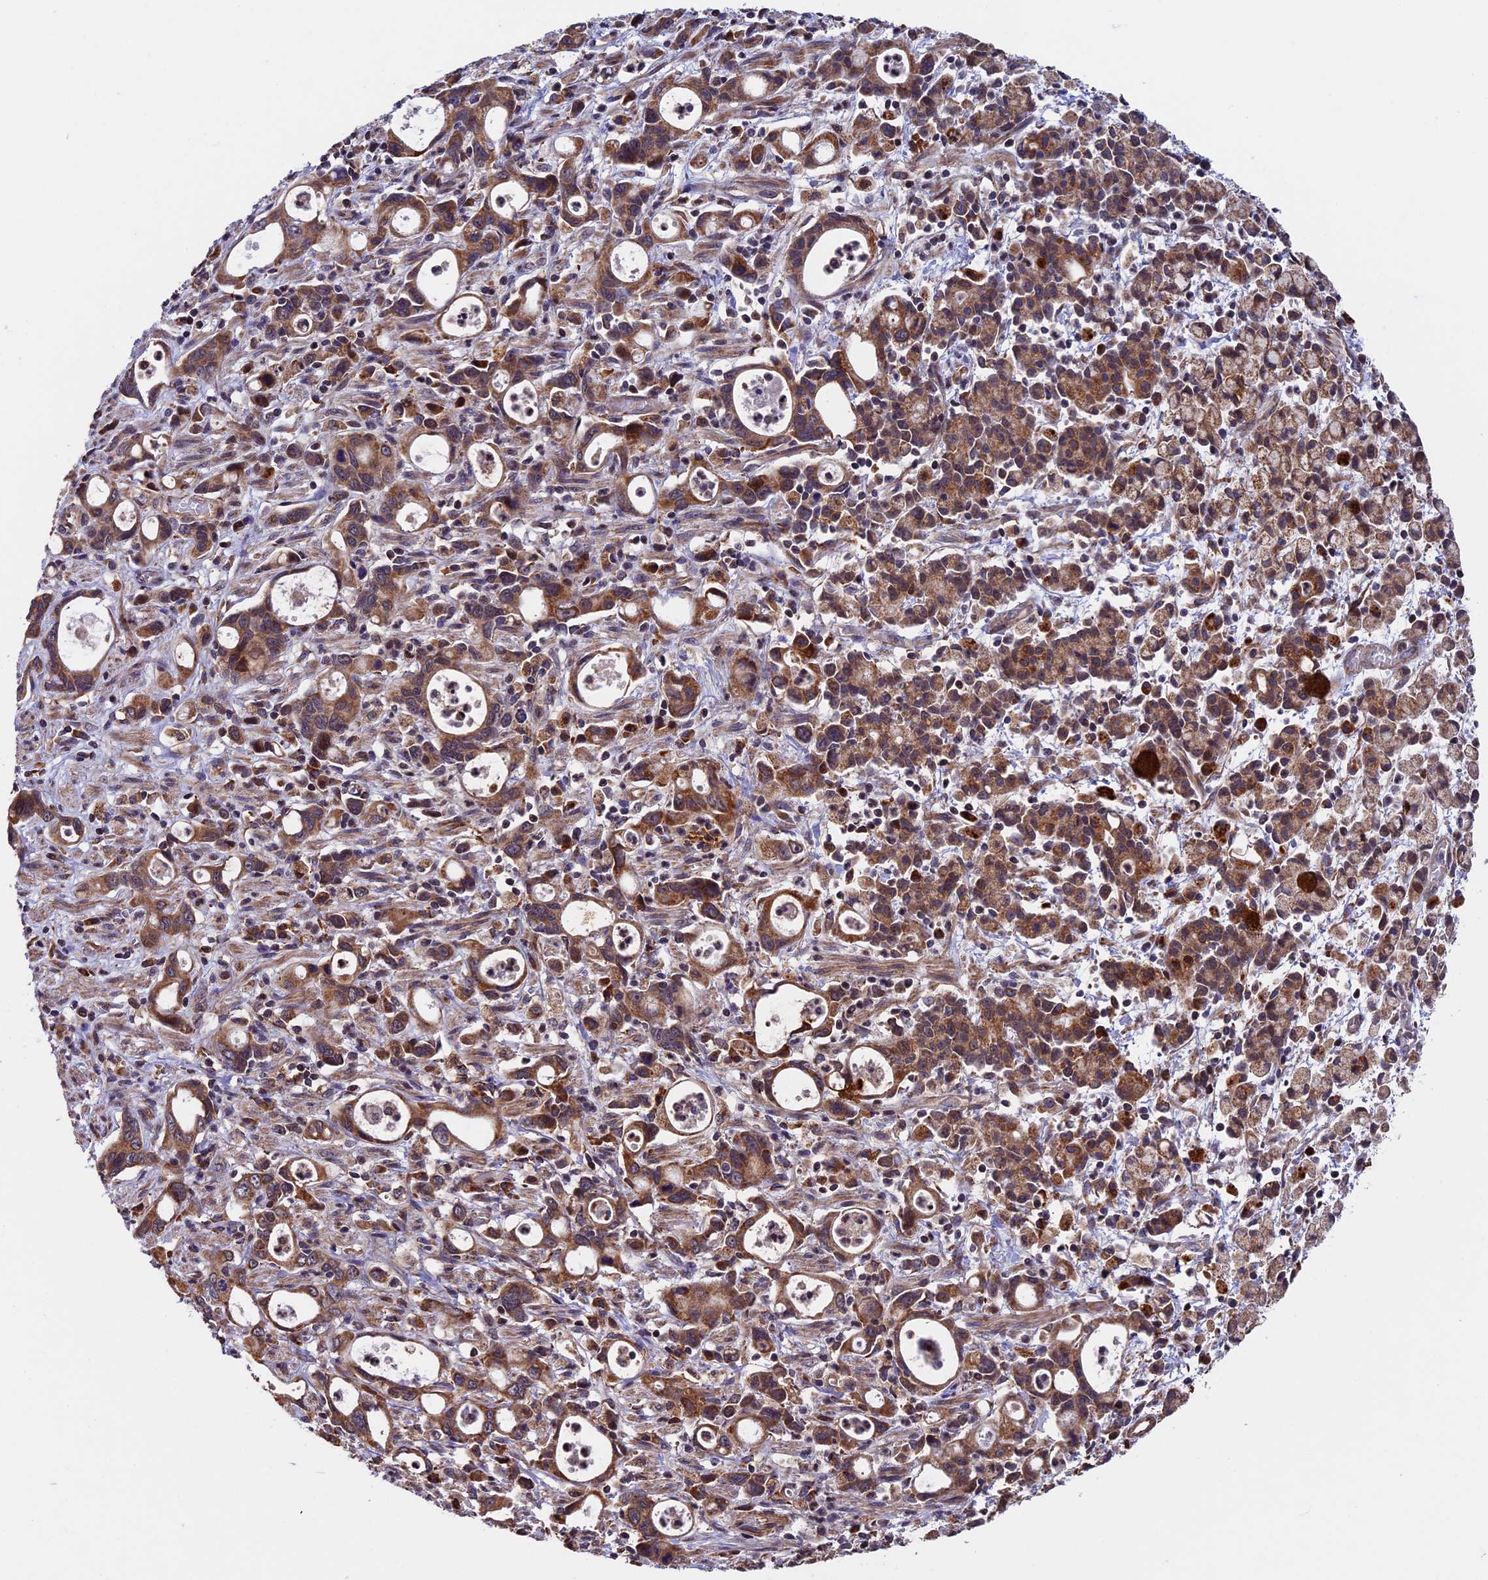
{"staining": {"intensity": "moderate", "quantity": ">75%", "location": "cytoplasmic/membranous"}, "tissue": "stomach cancer", "cell_type": "Tumor cells", "image_type": "cancer", "snomed": [{"axis": "morphology", "description": "Adenocarcinoma, NOS"}, {"axis": "topography", "description": "Stomach, lower"}], "caption": "High-magnification brightfield microscopy of adenocarcinoma (stomach) stained with DAB (3,3'-diaminobenzidine) (brown) and counterstained with hematoxylin (blue). tumor cells exhibit moderate cytoplasmic/membranous expression is appreciated in about>75% of cells. Nuclei are stained in blue.", "gene": "RNF17", "patient": {"sex": "female", "age": 43}}